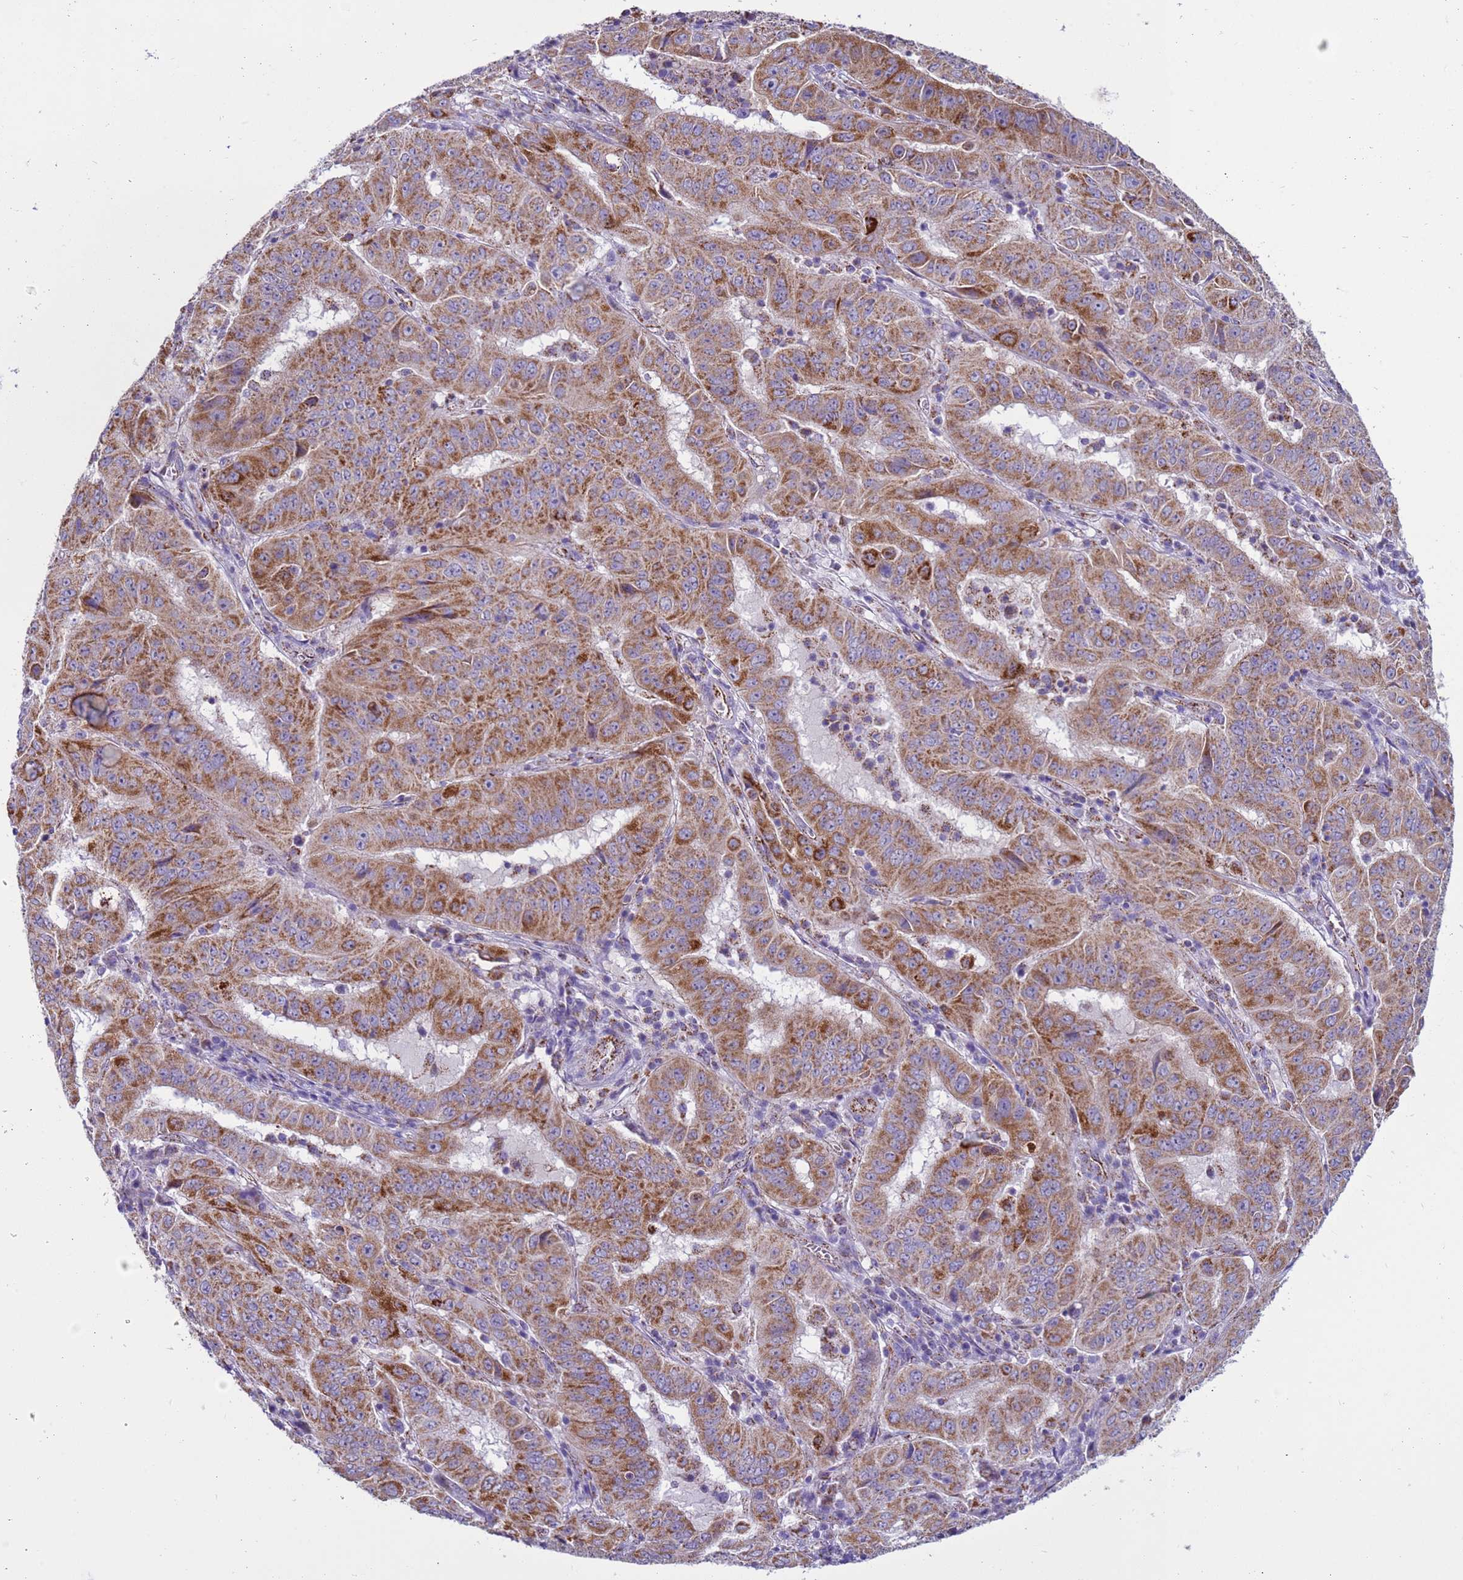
{"staining": {"intensity": "moderate", "quantity": ">75%", "location": "cytoplasmic/membranous"}, "tissue": "pancreatic cancer", "cell_type": "Tumor cells", "image_type": "cancer", "snomed": [{"axis": "morphology", "description": "Adenocarcinoma, NOS"}, {"axis": "topography", "description": "Pancreas"}], "caption": "Tumor cells show medium levels of moderate cytoplasmic/membranous positivity in approximately >75% of cells in pancreatic cancer.", "gene": "NCALD", "patient": {"sex": "male", "age": 63}}